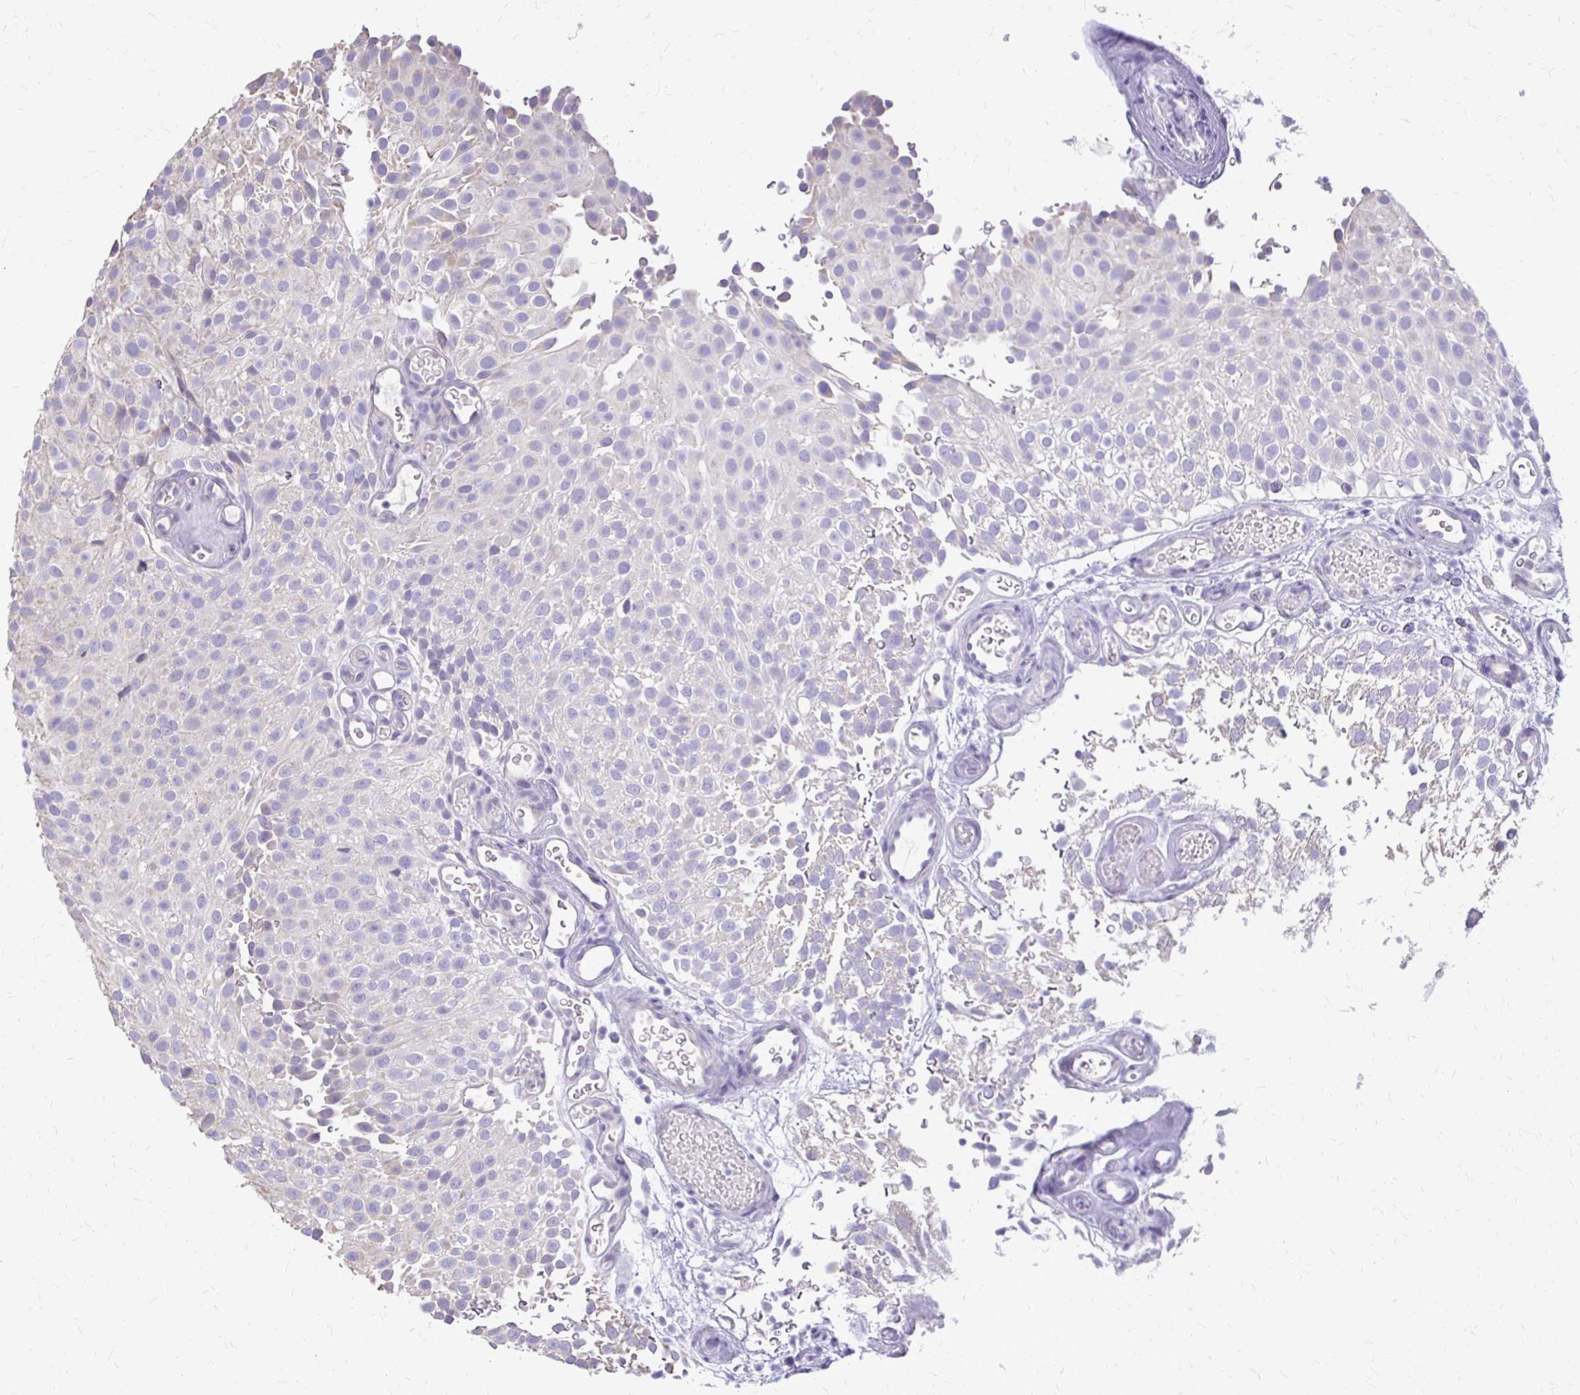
{"staining": {"intensity": "negative", "quantity": "none", "location": "none"}, "tissue": "urothelial cancer", "cell_type": "Tumor cells", "image_type": "cancer", "snomed": [{"axis": "morphology", "description": "Urothelial carcinoma, Low grade"}, {"axis": "topography", "description": "Urinary bladder"}], "caption": "An image of urothelial carcinoma (low-grade) stained for a protein reveals no brown staining in tumor cells.", "gene": "ALPG", "patient": {"sex": "male", "age": 78}}